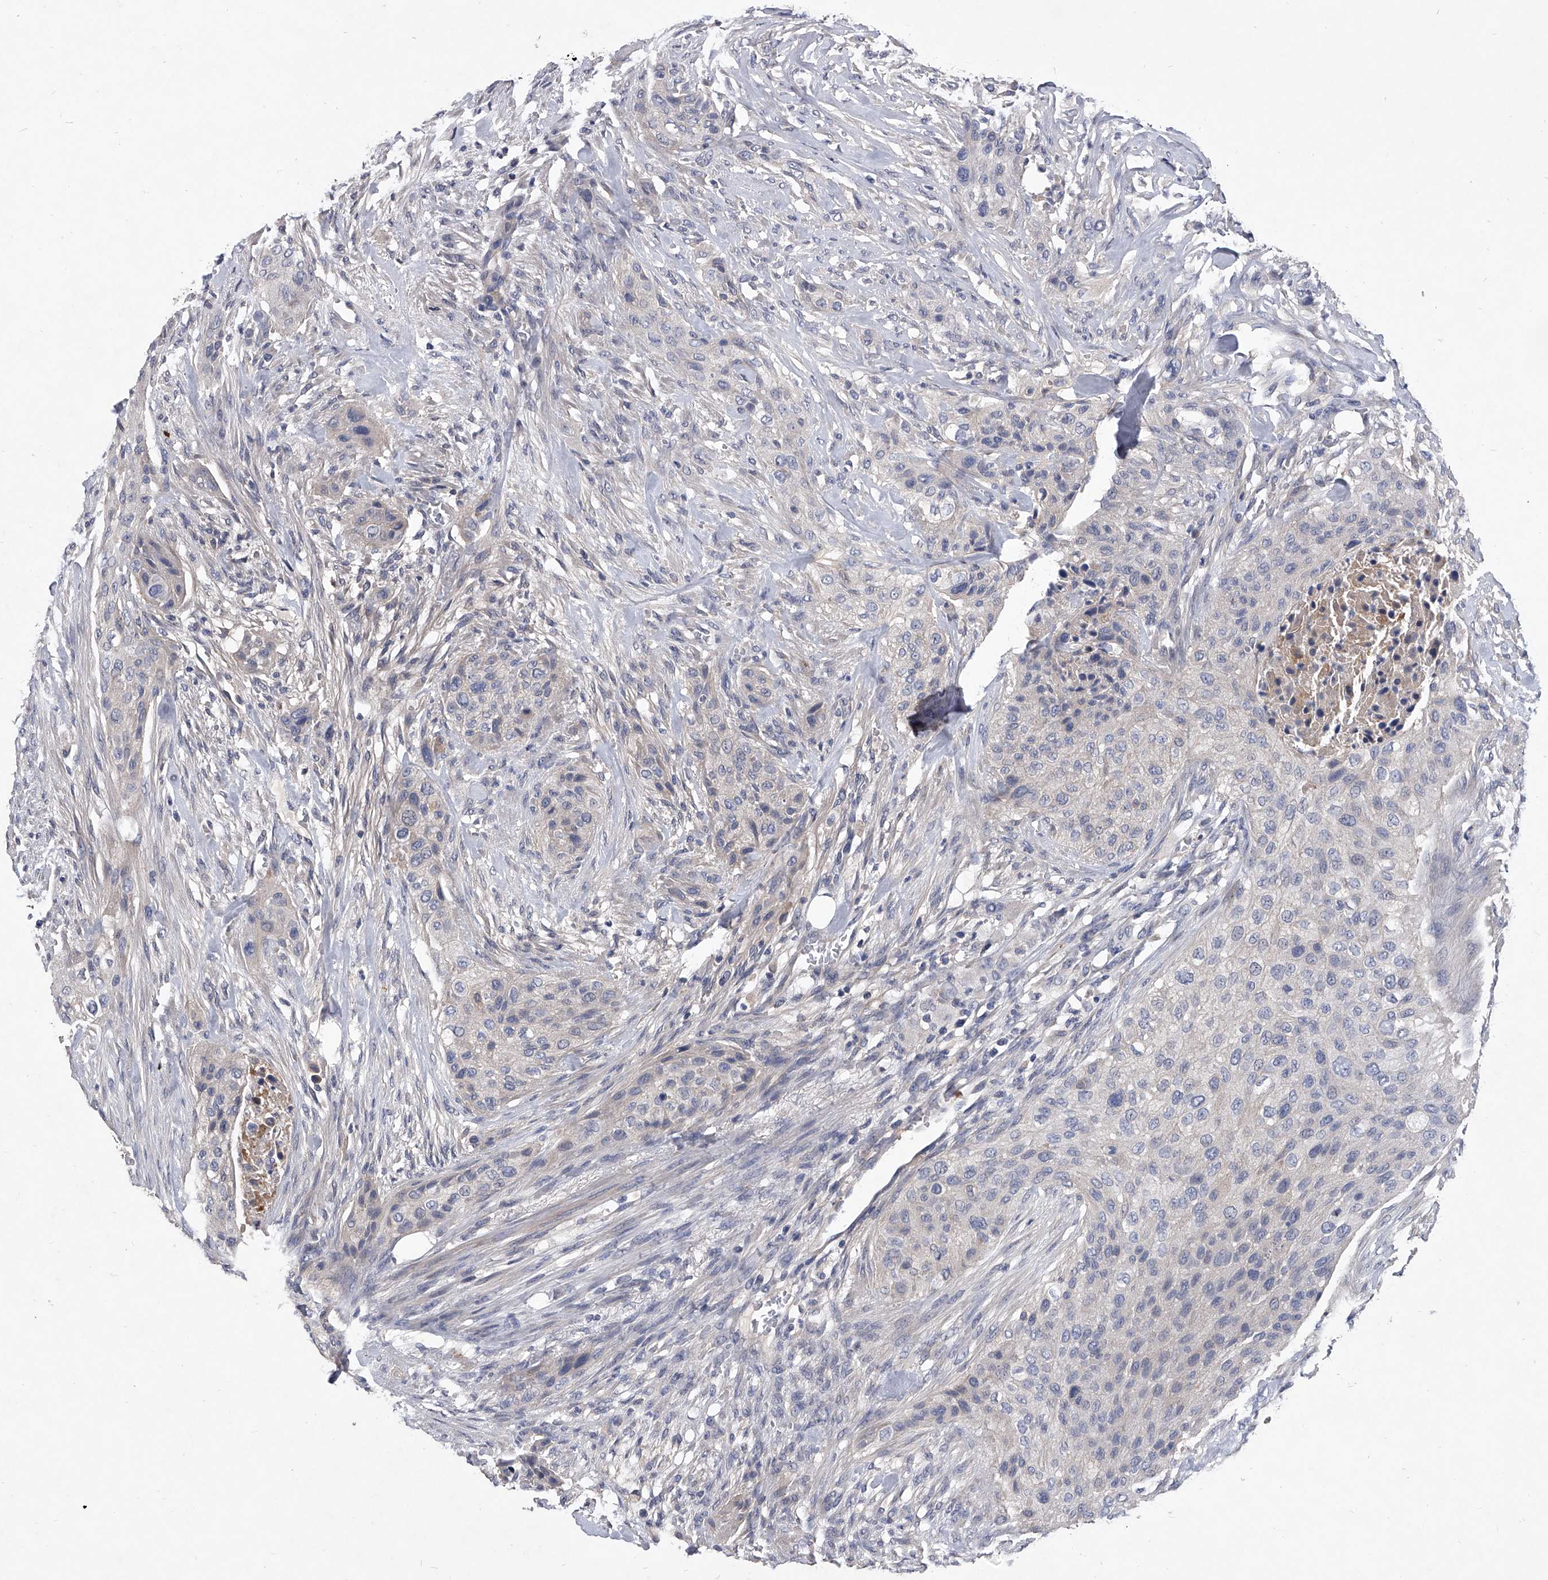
{"staining": {"intensity": "negative", "quantity": "none", "location": "none"}, "tissue": "urothelial cancer", "cell_type": "Tumor cells", "image_type": "cancer", "snomed": [{"axis": "morphology", "description": "Urothelial carcinoma, High grade"}, {"axis": "topography", "description": "Urinary bladder"}], "caption": "High power microscopy photomicrograph of an immunohistochemistry micrograph of high-grade urothelial carcinoma, revealing no significant positivity in tumor cells.", "gene": "C5", "patient": {"sex": "male", "age": 35}}